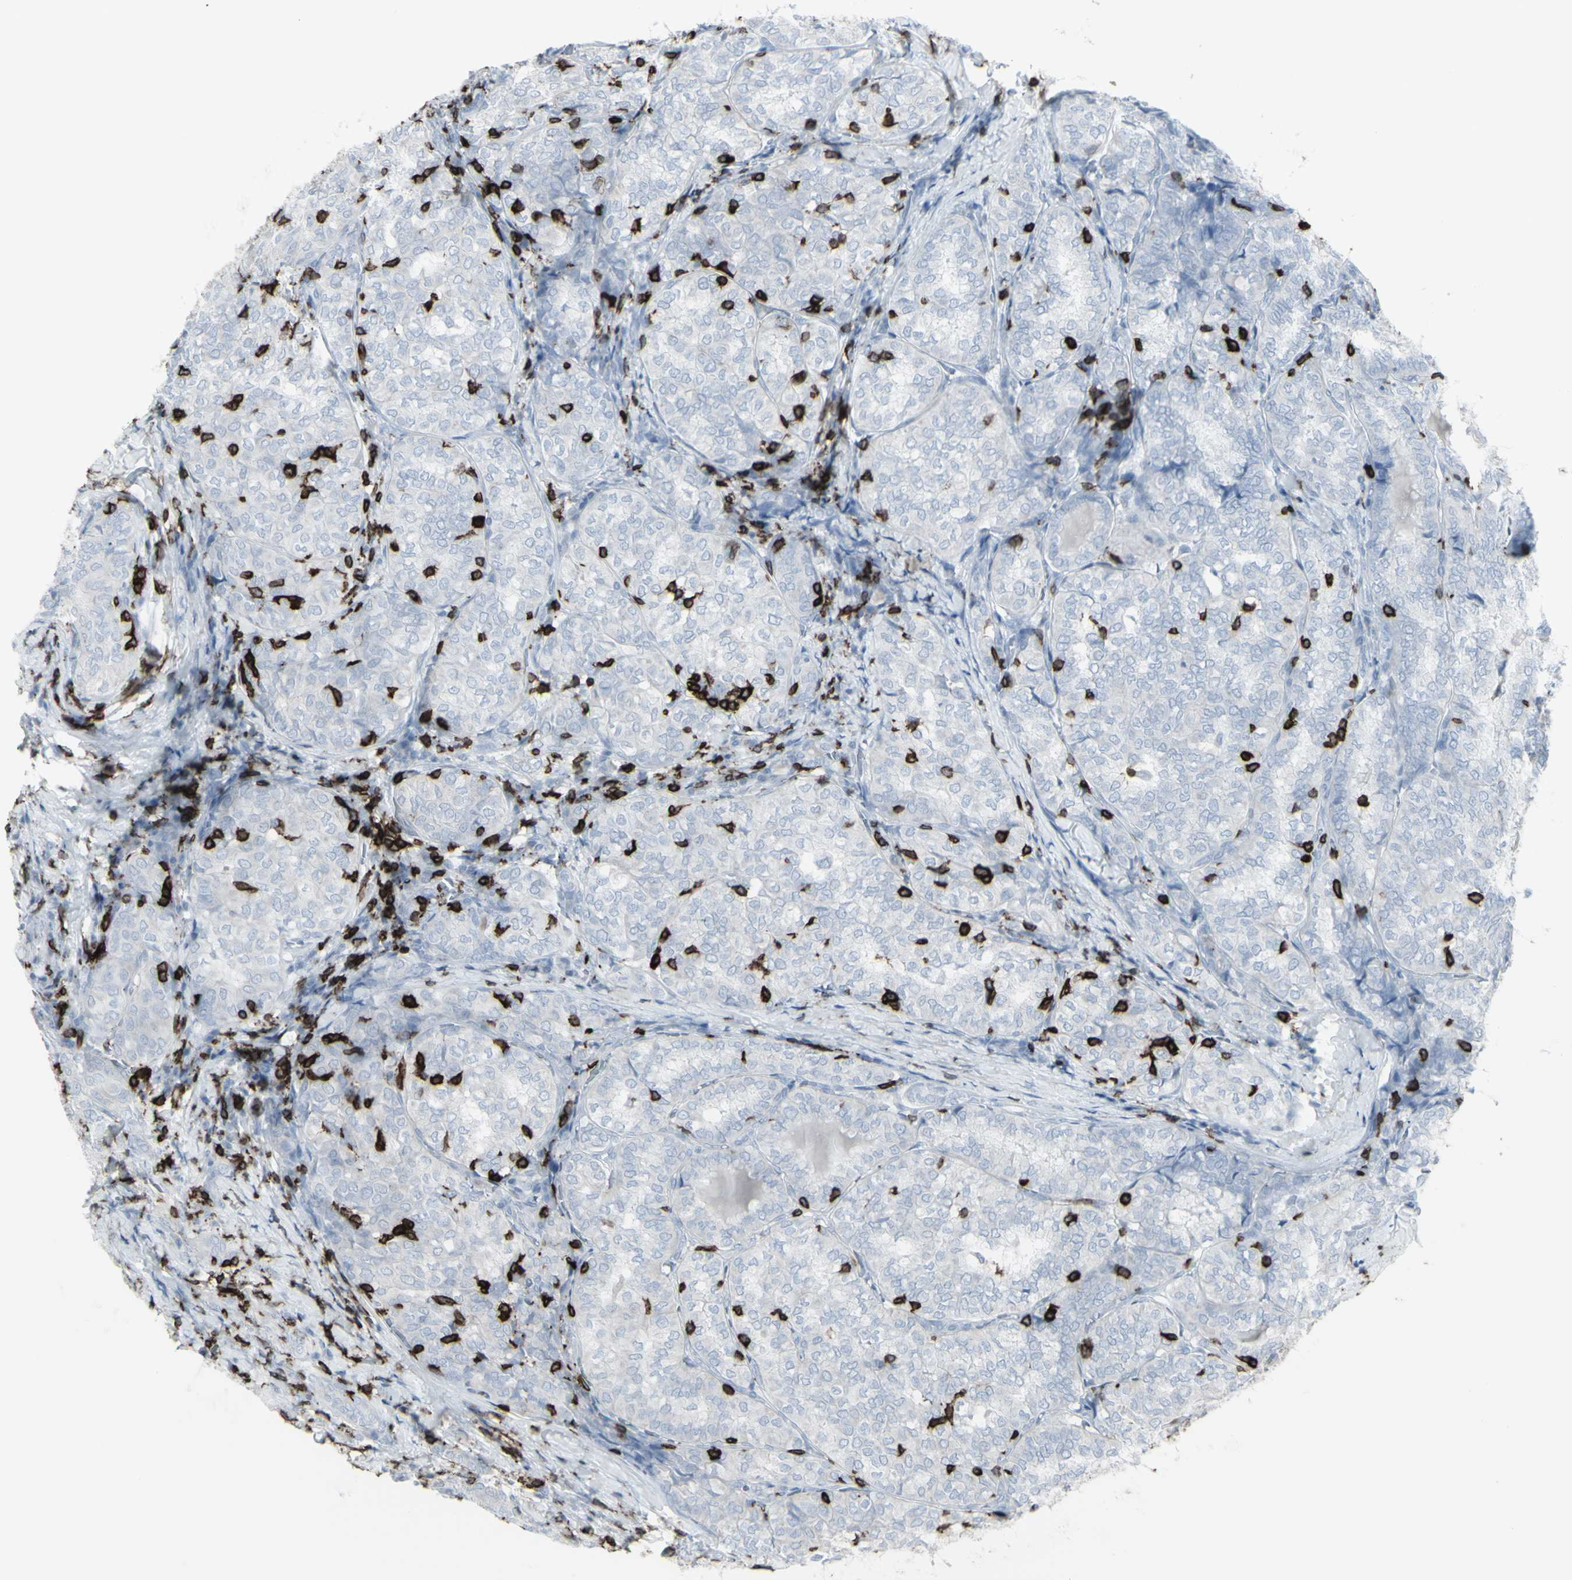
{"staining": {"intensity": "negative", "quantity": "none", "location": "none"}, "tissue": "thyroid cancer", "cell_type": "Tumor cells", "image_type": "cancer", "snomed": [{"axis": "morphology", "description": "Normal tissue, NOS"}, {"axis": "morphology", "description": "Papillary adenocarcinoma, NOS"}, {"axis": "topography", "description": "Thyroid gland"}], "caption": "Protein analysis of thyroid papillary adenocarcinoma shows no significant positivity in tumor cells. (Stains: DAB immunohistochemistry (IHC) with hematoxylin counter stain, Microscopy: brightfield microscopy at high magnification).", "gene": "CD247", "patient": {"sex": "female", "age": 30}}